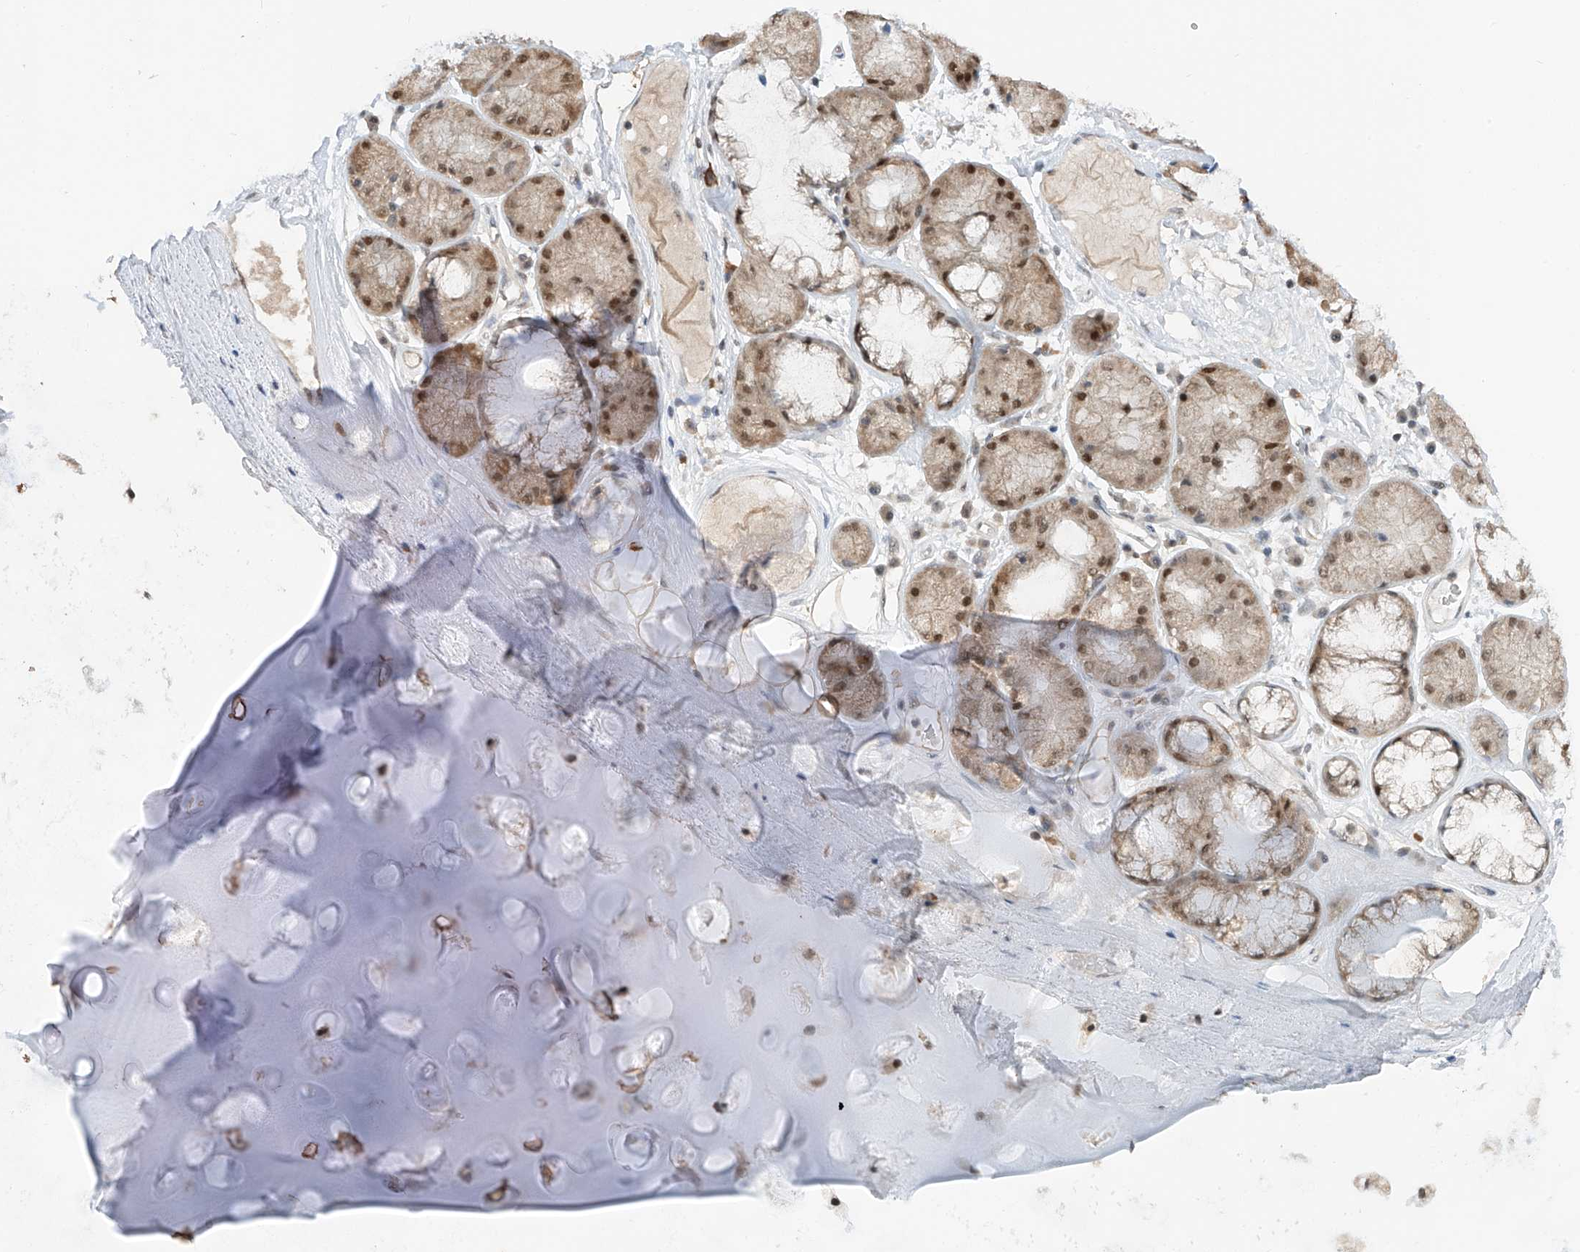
{"staining": {"intensity": "moderate", "quantity": "25%-75%", "location": "cytoplasmic/membranous,nuclear"}, "tissue": "soft tissue", "cell_type": "Chondrocytes", "image_type": "normal", "snomed": [{"axis": "morphology", "description": "Normal tissue, NOS"}, {"axis": "morphology", "description": "Squamous cell carcinoma, NOS"}, {"axis": "topography", "description": "Lymph node"}, {"axis": "topography", "description": "Bronchus"}, {"axis": "topography", "description": "Lung"}], "caption": "This image demonstrates IHC staining of unremarkable human soft tissue, with medium moderate cytoplasmic/membranous,nuclear positivity in about 25%-75% of chondrocytes.", "gene": "RPAIN", "patient": {"sex": "male", "age": 66}}